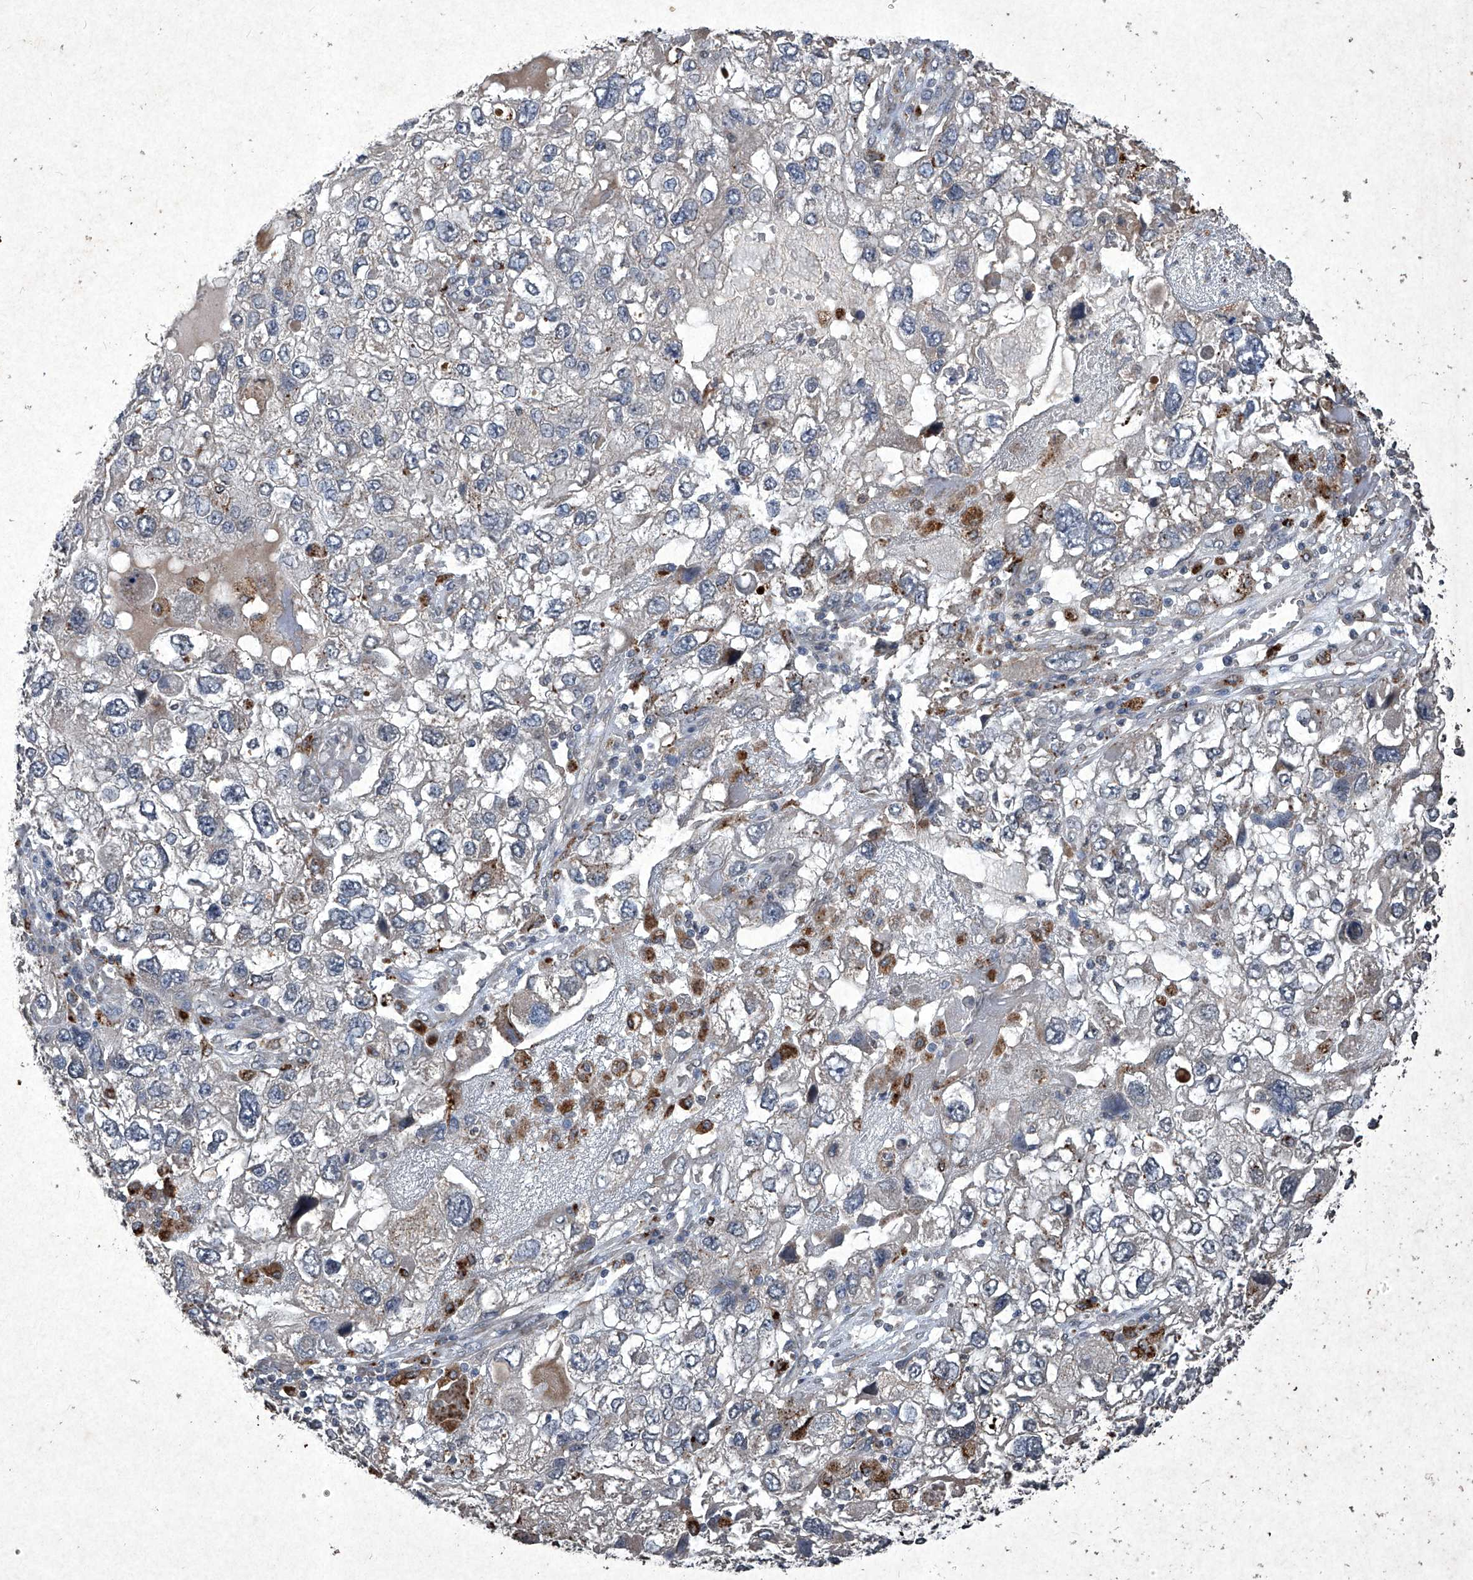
{"staining": {"intensity": "negative", "quantity": "none", "location": "none"}, "tissue": "endometrial cancer", "cell_type": "Tumor cells", "image_type": "cancer", "snomed": [{"axis": "morphology", "description": "Adenocarcinoma, NOS"}, {"axis": "topography", "description": "Endometrium"}], "caption": "Histopathology image shows no protein positivity in tumor cells of adenocarcinoma (endometrial) tissue. Nuclei are stained in blue.", "gene": "MED16", "patient": {"sex": "female", "age": 49}}